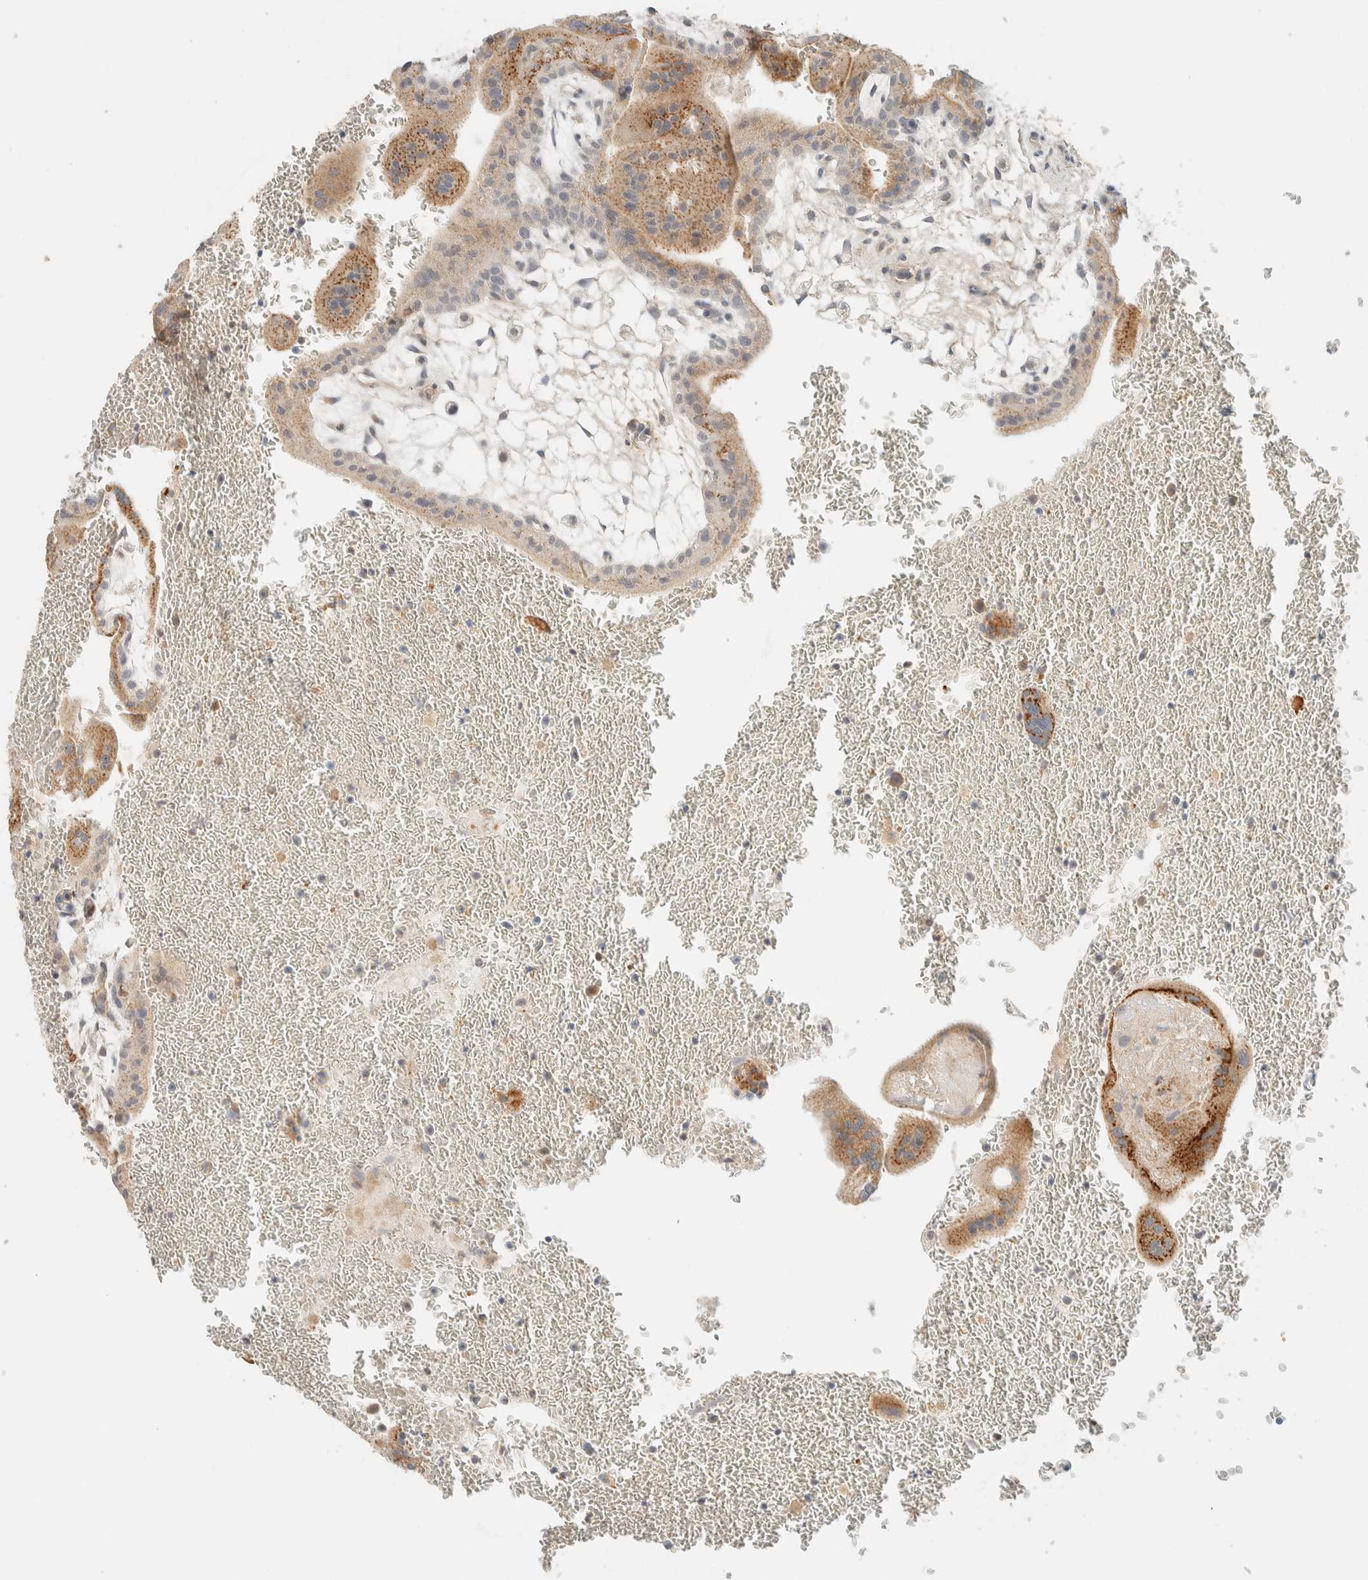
{"staining": {"intensity": "moderate", "quantity": "25%-75%", "location": "cytoplasmic/membranous"}, "tissue": "placenta", "cell_type": "Trophoblastic cells", "image_type": "normal", "snomed": [{"axis": "morphology", "description": "Normal tissue, NOS"}, {"axis": "topography", "description": "Placenta"}], "caption": "Placenta stained for a protein (brown) displays moderate cytoplasmic/membranous positive expression in approximately 25%-75% of trophoblastic cells.", "gene": "TNK1", "patient": {"sex": "female", "age": 35}}